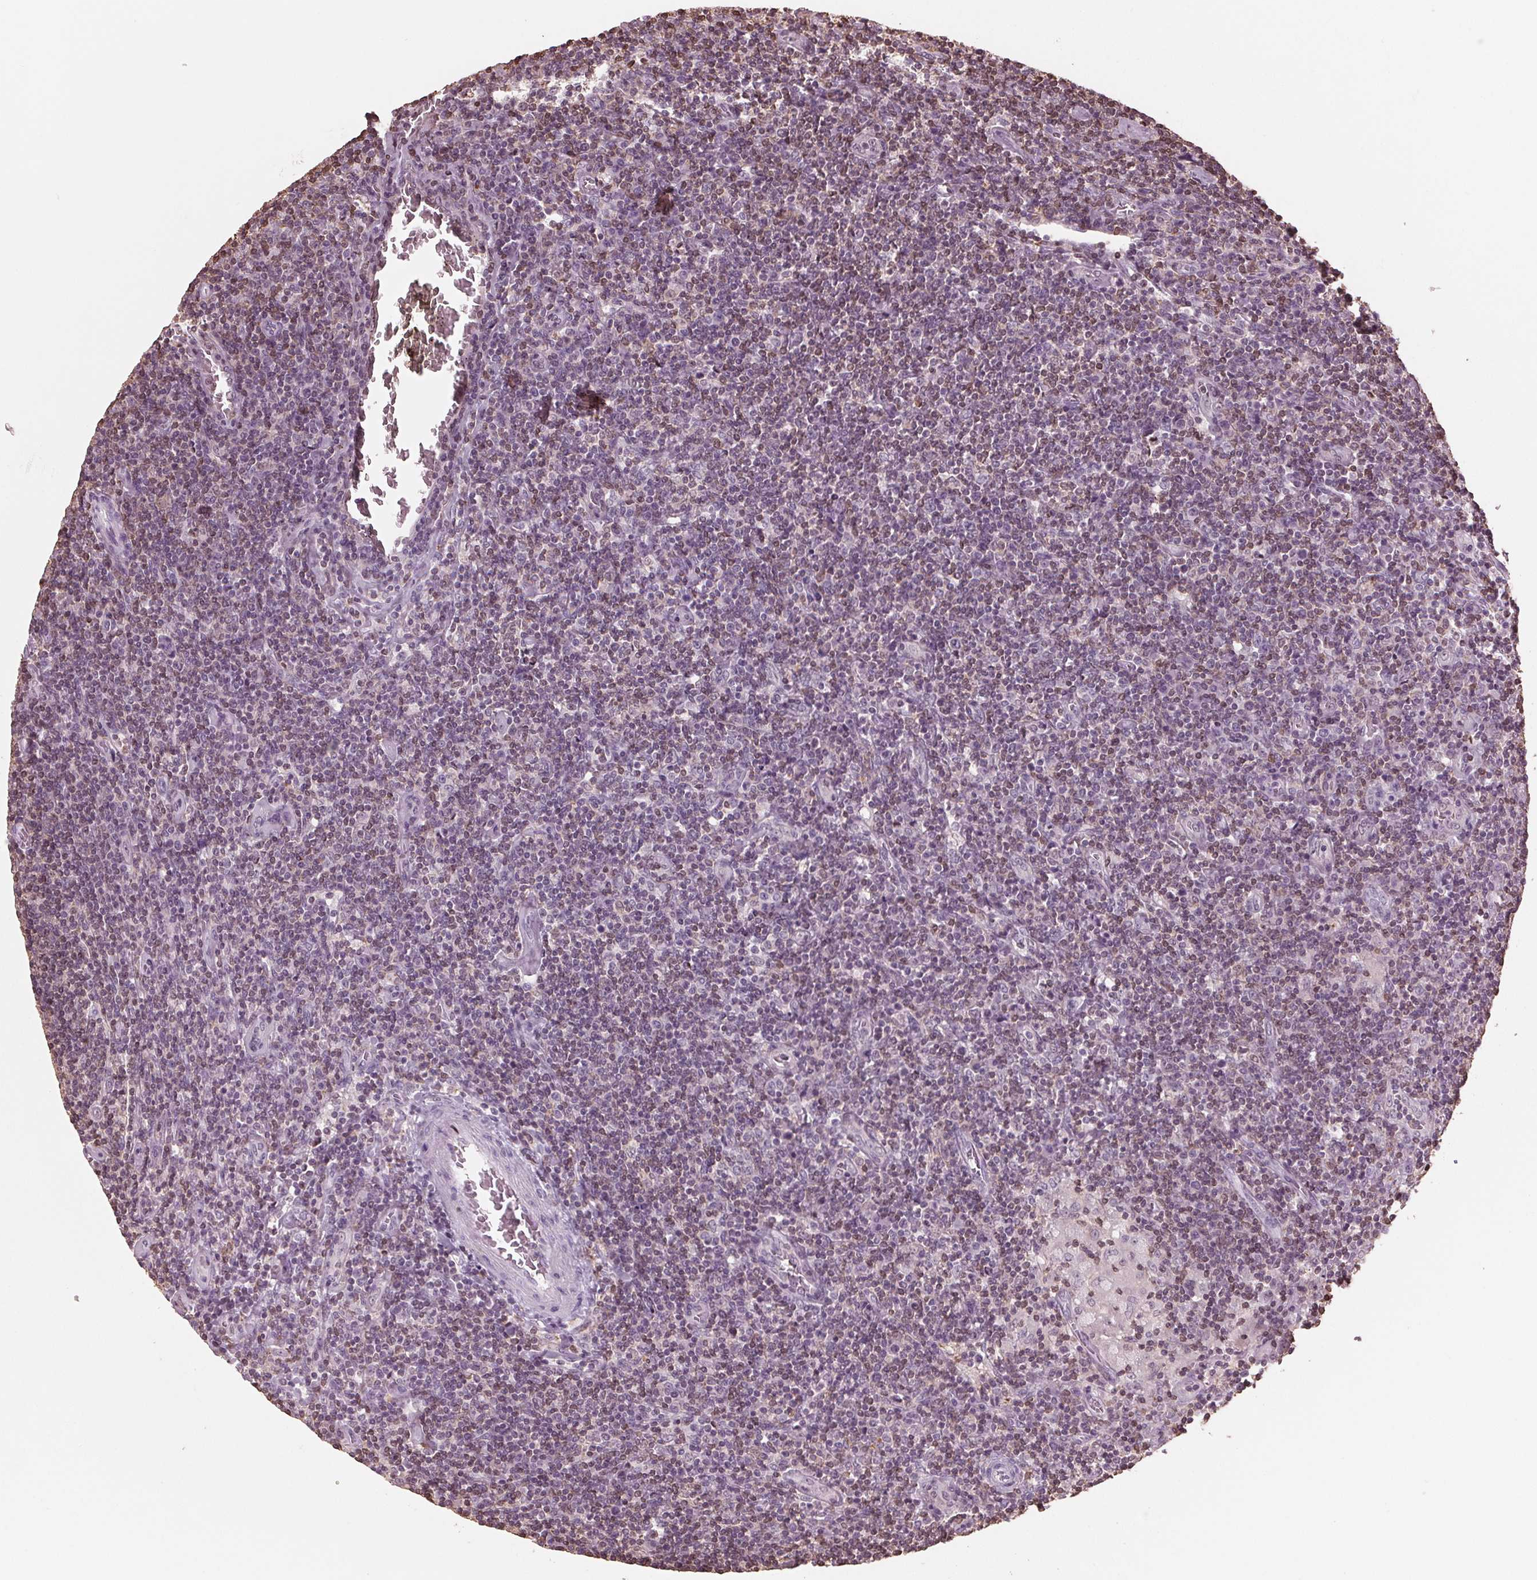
{"staining": {"intensity": "negative", "quantity": "none", "location": "none"}, "tissue": "lymphoma", "cell_type": "Tumor cells", "image_type": "cancer", "snomed": [{"axis": "morphology", "description": "Hodgkin's disease, NOS"}, {"axis": "topography", "description": "Lymph node"}], "caption": "Immunohistochemical staining of human Hodgkin's disease displays no significant positivity in tumor cells. The staining is performed using DAB (3,3'-diaminobenzidine) brown chromogen with nuclei counter-stained in using hematoxylin.", "gene": "BTLA", "patient": {"sex": "male", "age": 40}}